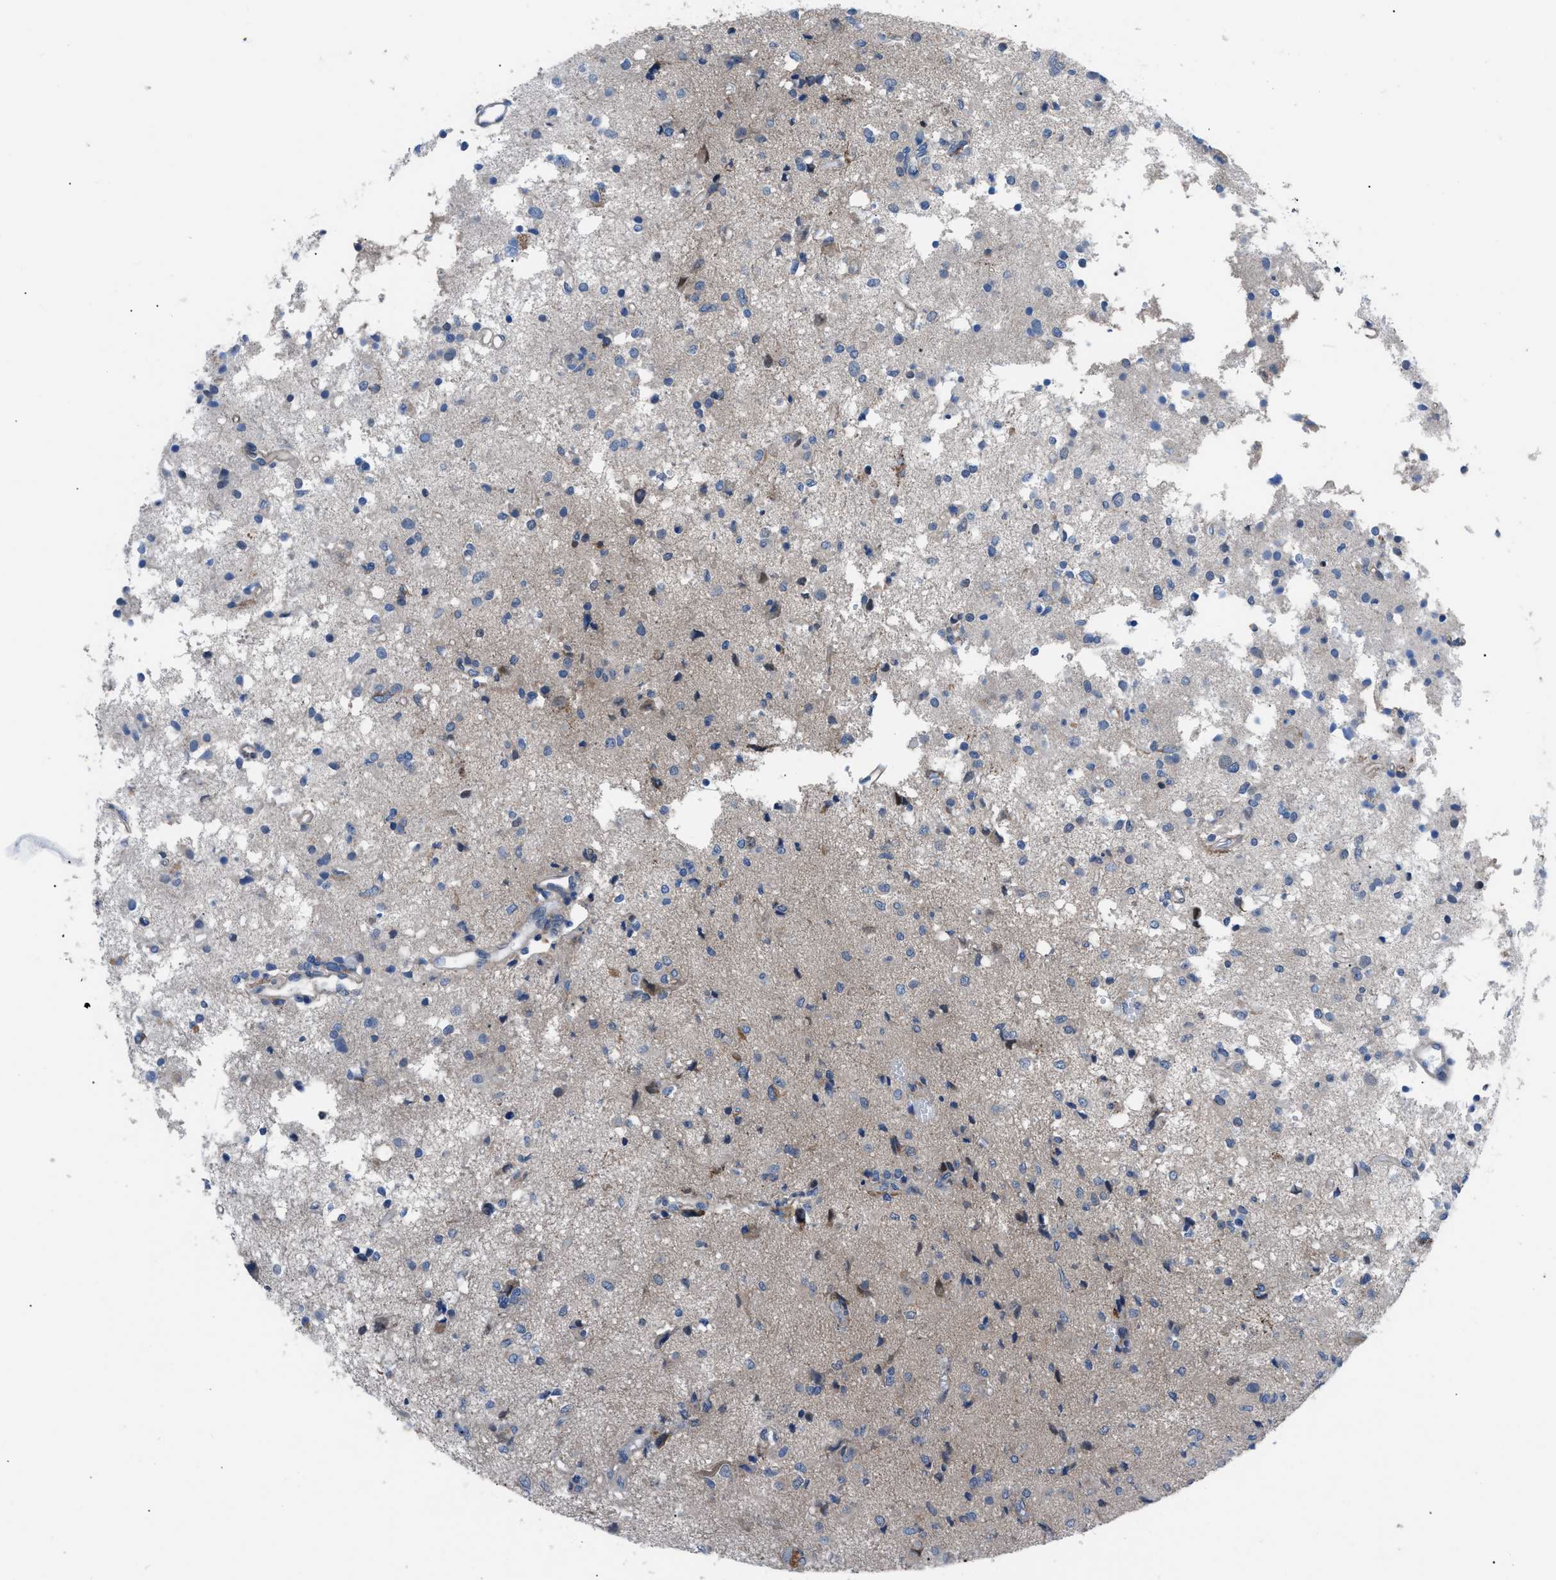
{"staining": {"intensity": "moderate", "quantity": "<25%", "location": "cytoplasmic/membranous"}, "tissue": "glioma", "cell_type": "Tumor cells", "image_type": "cancer", "snomed": [{"axis": "morphology", "description": "Glioma, malignant, High grade"}, {"axis": "topography", "description": "Brain"}], "caption": "Glioma tissue demonstrates moderate cytoplasmic/membranous expression in about <25% of tumor cells (IHC, brightfield microscopy, high magnification).", "gene": "TMEM45B", "patient": {"sex": "female", "age": 59}}